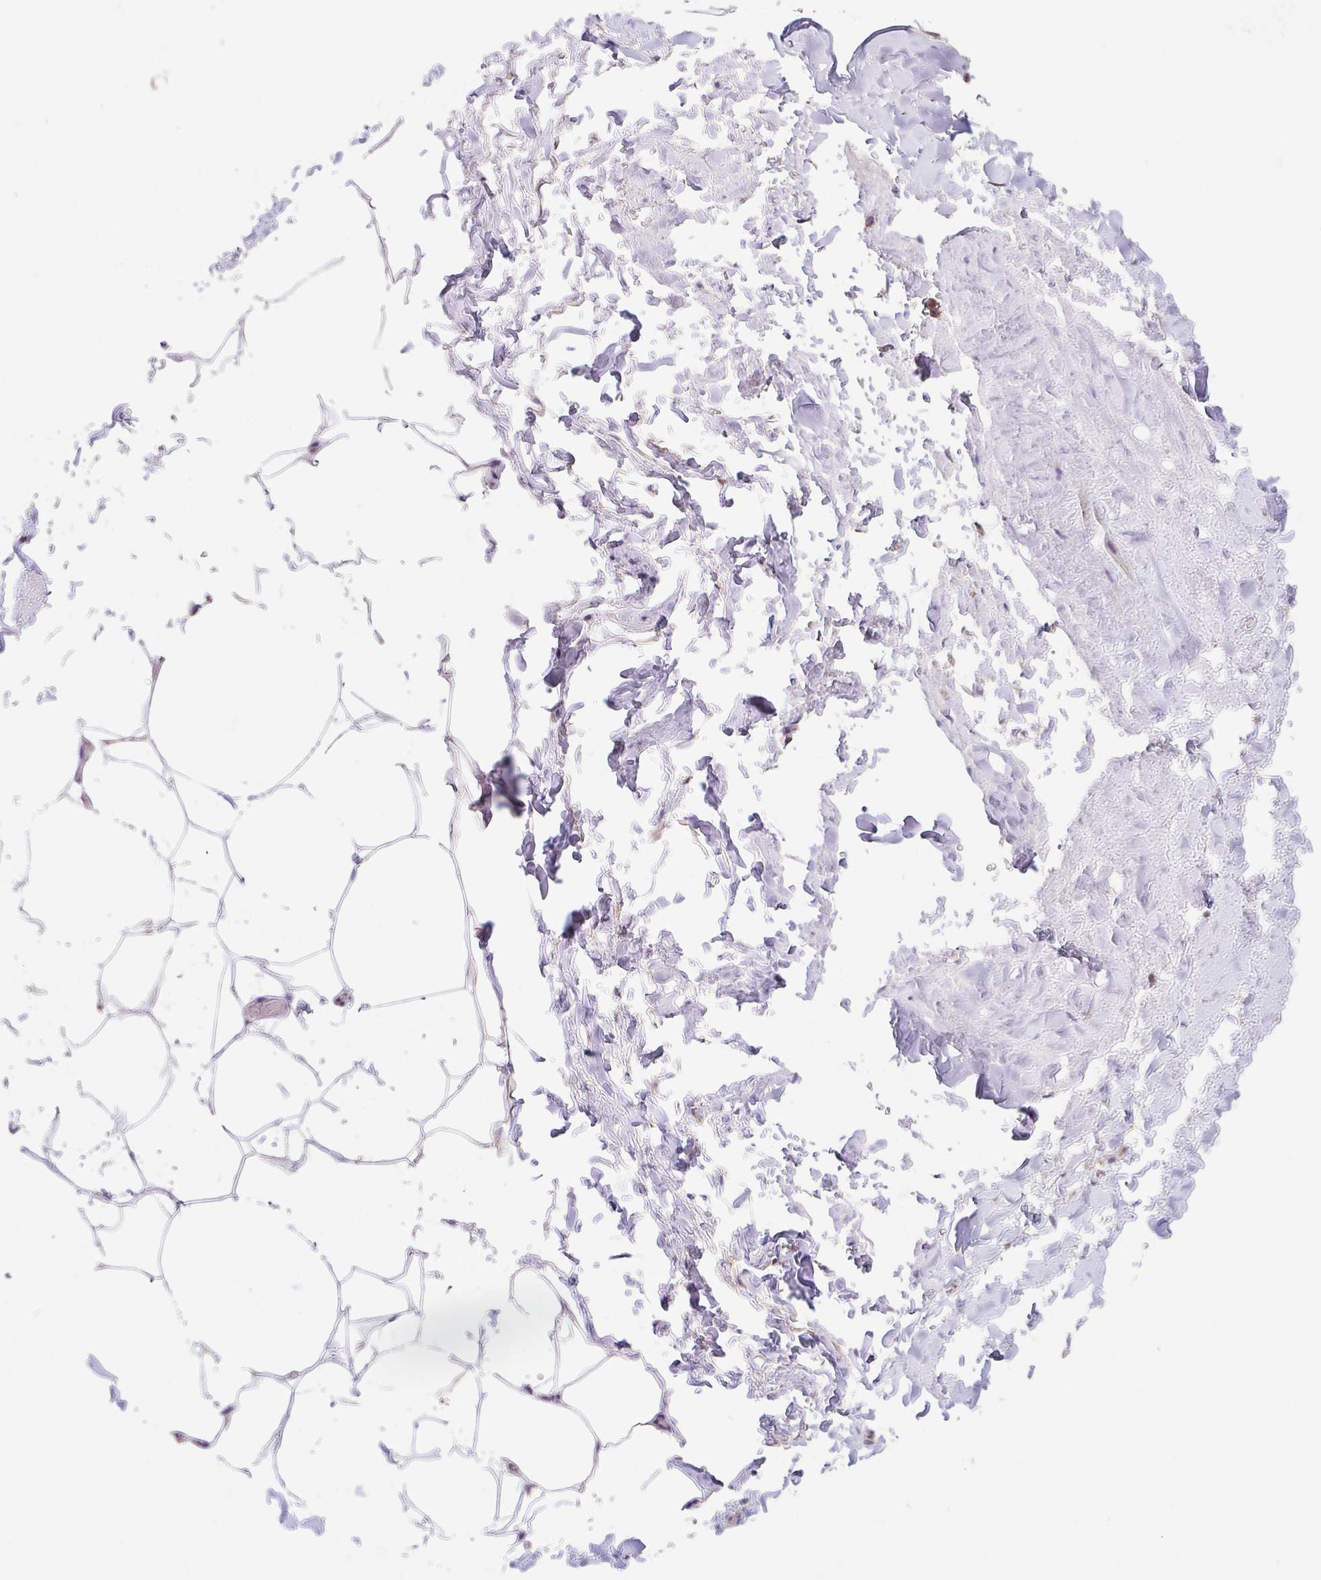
{"staining": {"intensity": "negative", "quantity": "none", "location": "none"}, "tissue": "adipose tissue", "cell_type": "Adipocytes", "image_type": "normal", "snomed": [{"axis": "morphology", "description": "Normal tissue, NOS"}, {"axis": "topography", "description": "Vascular tissue"}, {"axis": "topography", "description": "Peripheral nerve tissue"}], "caption": "Human adipose tissue stained for a protein using immunohistochemistry (IHC) displays no expression in adipocytes.", "gene": "GINM1", "patient": {"sex": "male", "age": 41}}